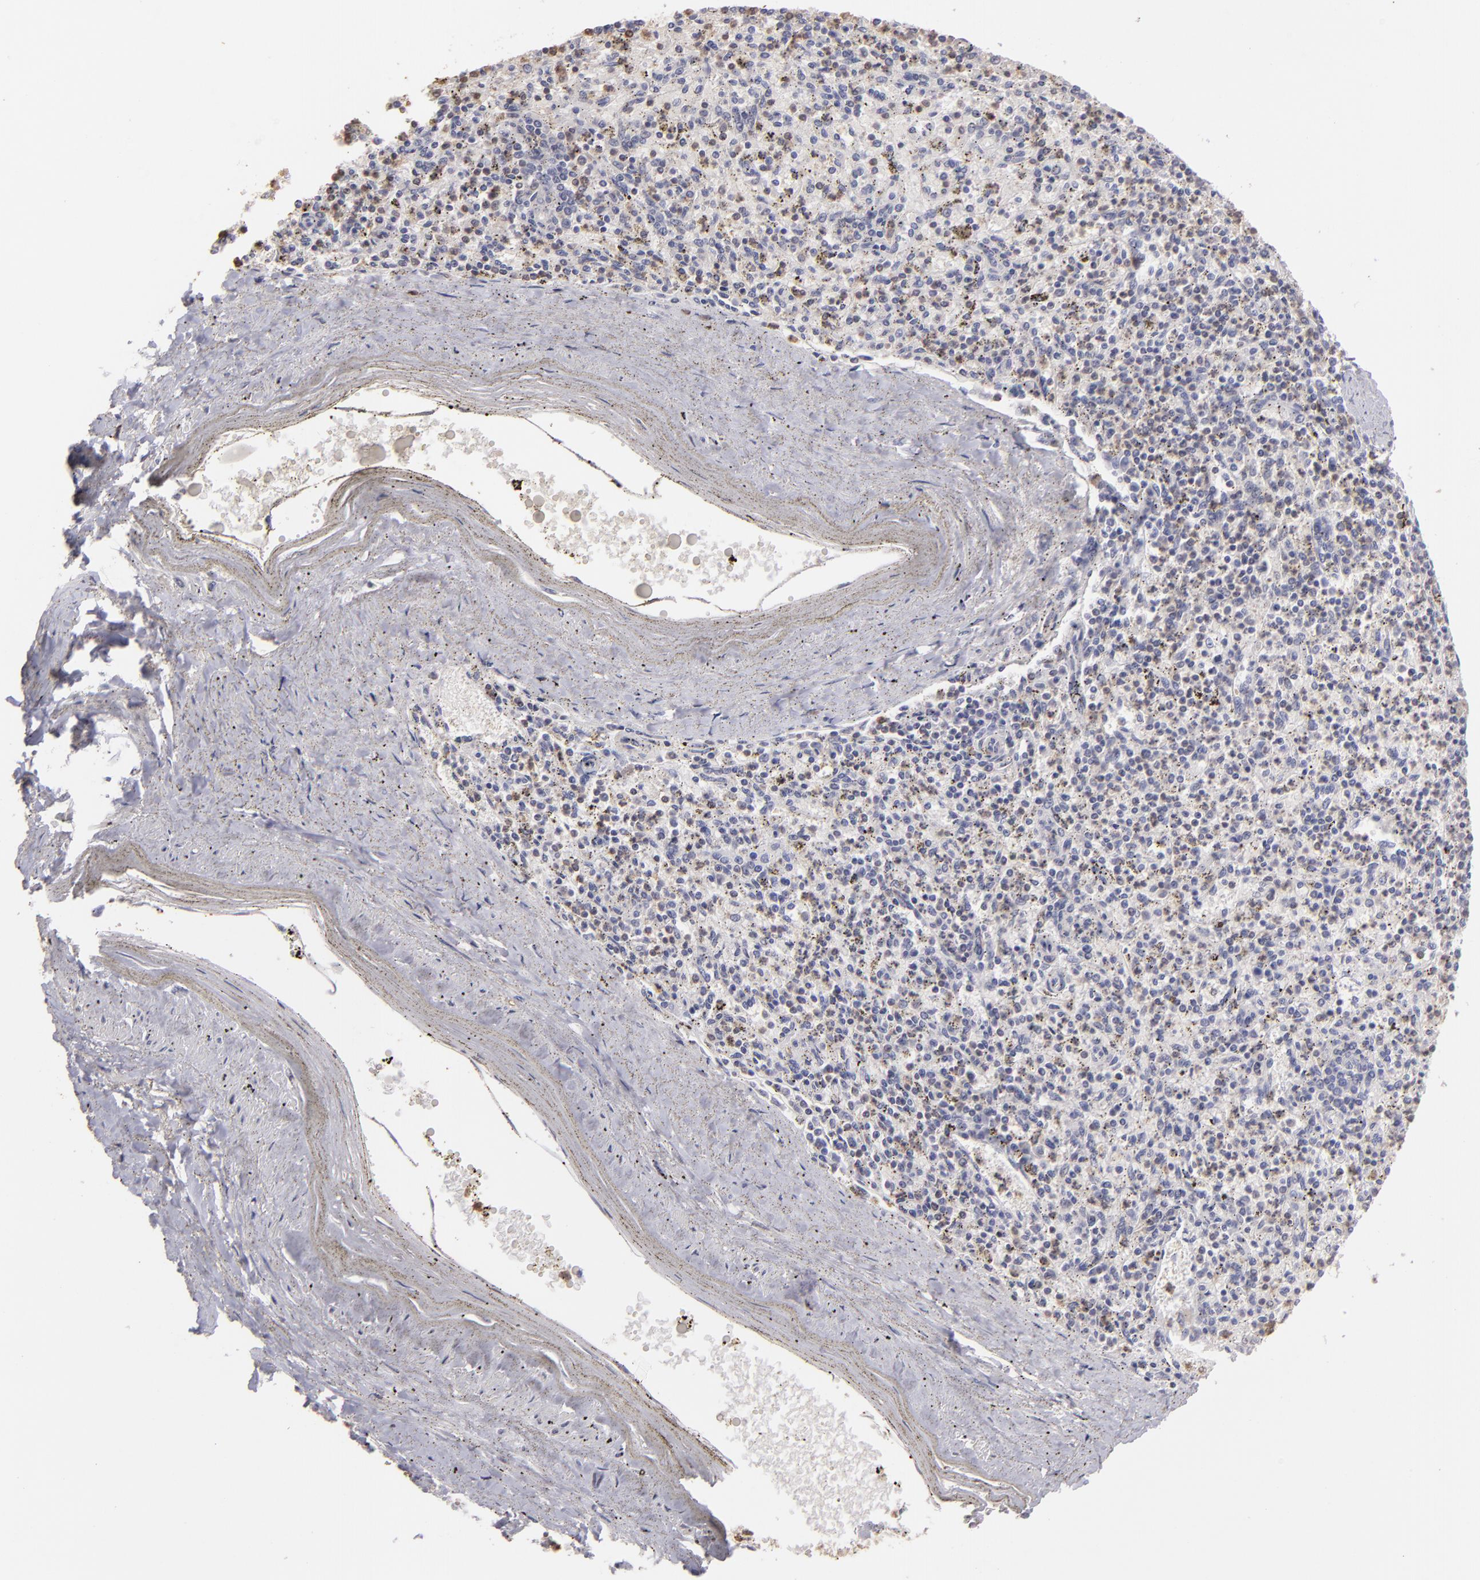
{"staining": {"intensity": "negative", "quantity": "none", "location": "none"}, "tissue": "spleen", "cell_type": "Cells in red pulp", "image_type": "normal", "snomed": [{"axis": "morphology", "description": "Normal tissue, NOS"}, {"axis": "topography", "description": "Spleen"}], "caption": "Cells in red pulp are negative for brown protein staining in unremarkable spleen. The staining was performed using DAB (3,3'-diaminobenzidine) to visualize the protein expression in brown, while the nuclei were stained in blue with hematoxylin (Magnification: 20x).", "gene": "S100A2", "patient": {"sex": "male", "age": 72}}